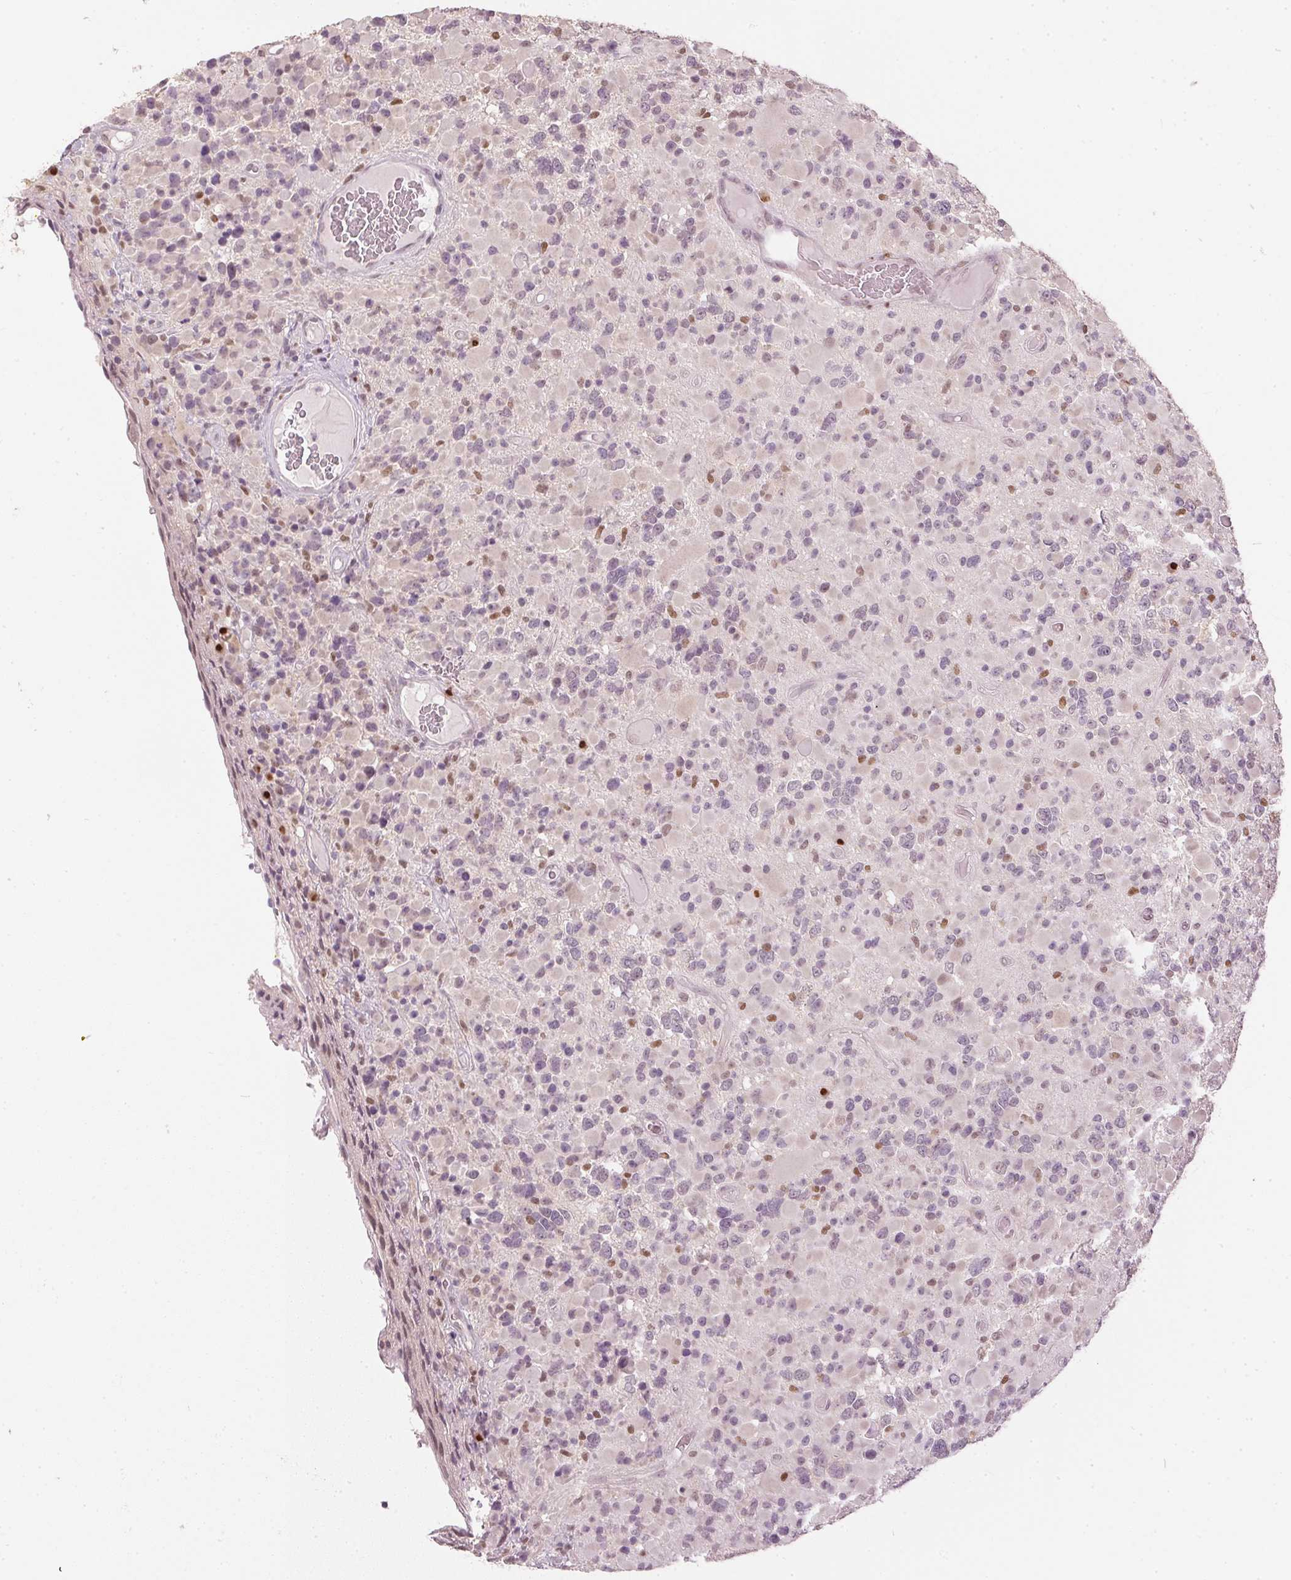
{"staining": {"intensity": "moderate", "quantity": "<25%", "location": "nuclear"}, "tissue": "glioma", "cell_type": "Tumor cells", "image_type": "cancer", "snomed": [{"axis": "morphology", "description": "Glioma, malignant, High grade"}, {"axis": "topography", "description": "Brain"}], "caption": "IHC of malignant glioma (high-grade) displays low levels of moderate nuclear staining in about <25% of tumor cells. The staining is performed using DAB brown chromogen to label protein expression. The nuclei are counter-stained blue using hematoxylin.", "gene": "SLC39A3", "patient": {"sex": "female", "age": 40}}